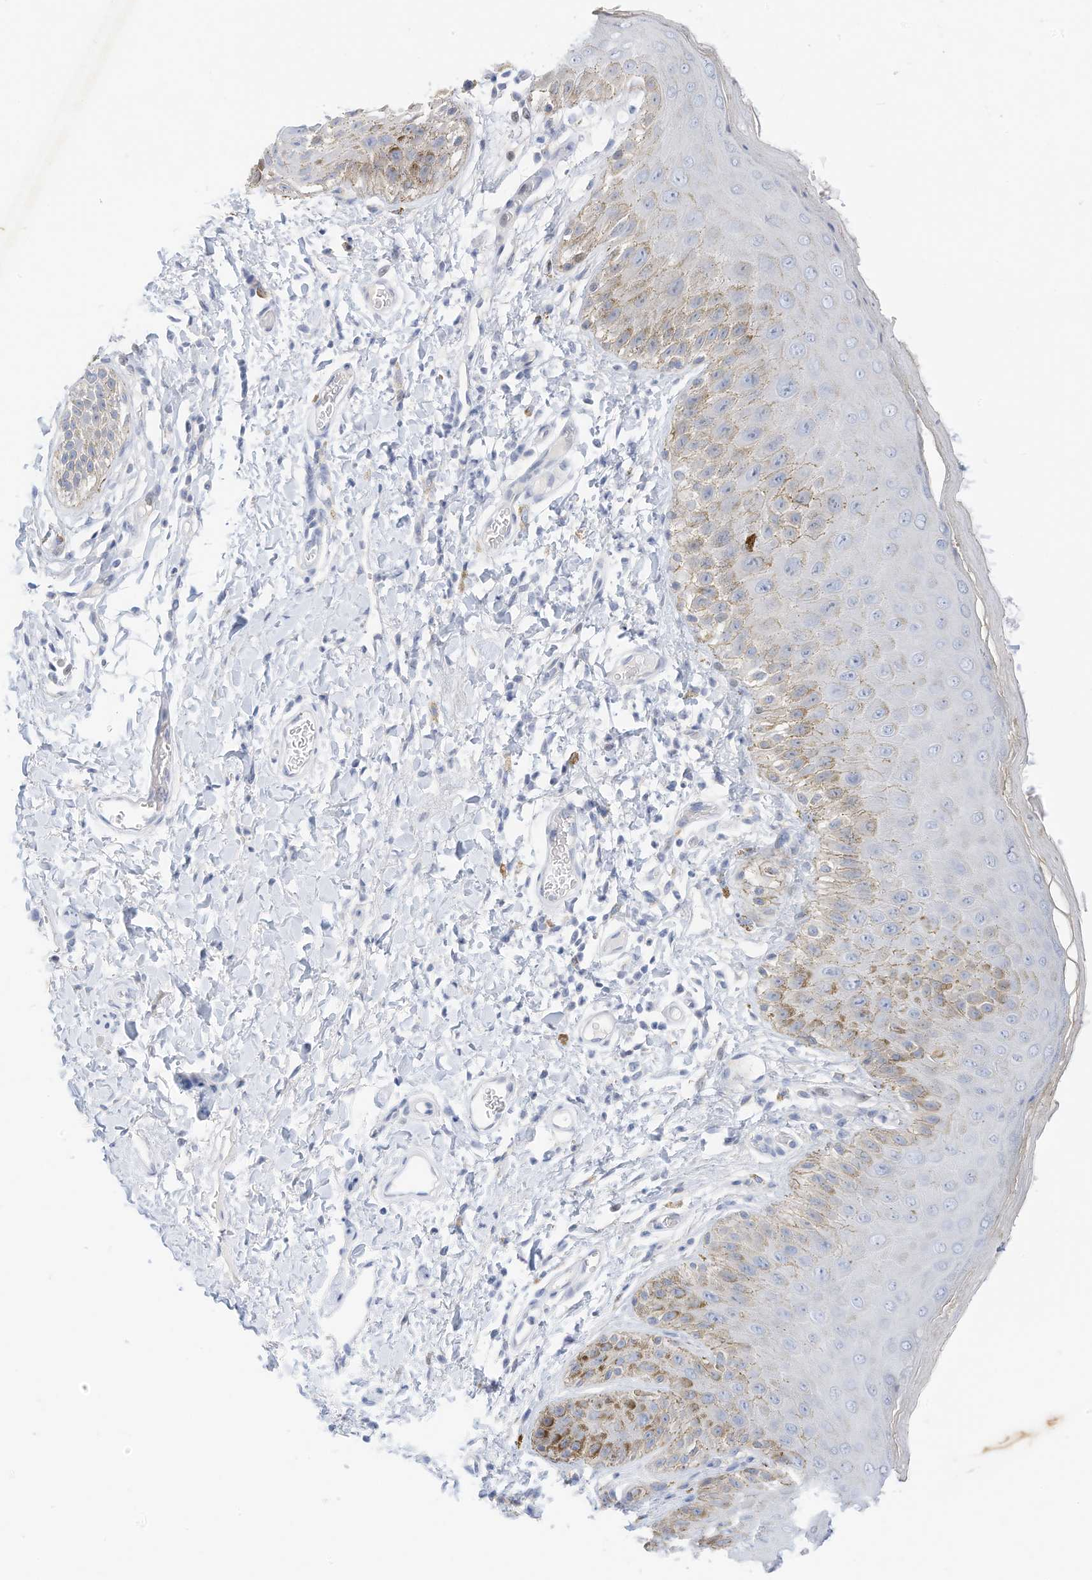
{"staining": {"intensity": "moderate", "quantity": "<25%", "location": "cytoplasmic/membranous"}, "tissue": "skin", "cell_type": "Epidermal cells", "image_type": "normal", "snomed": [{"axis": "morphology", "description": "Normal tissue, NOS"}, {"axis": "topography", "description": "Anal"}], "caption": "A photomicrograph of skin stained for a protein displays moderate cytoplasmic/membranous brown staining in epidermal cells. (DAB IHC with brightfield microscopy, high magnification).", "gene": "SPOCD1", "patient": {"sex": "male", "age": 44}}